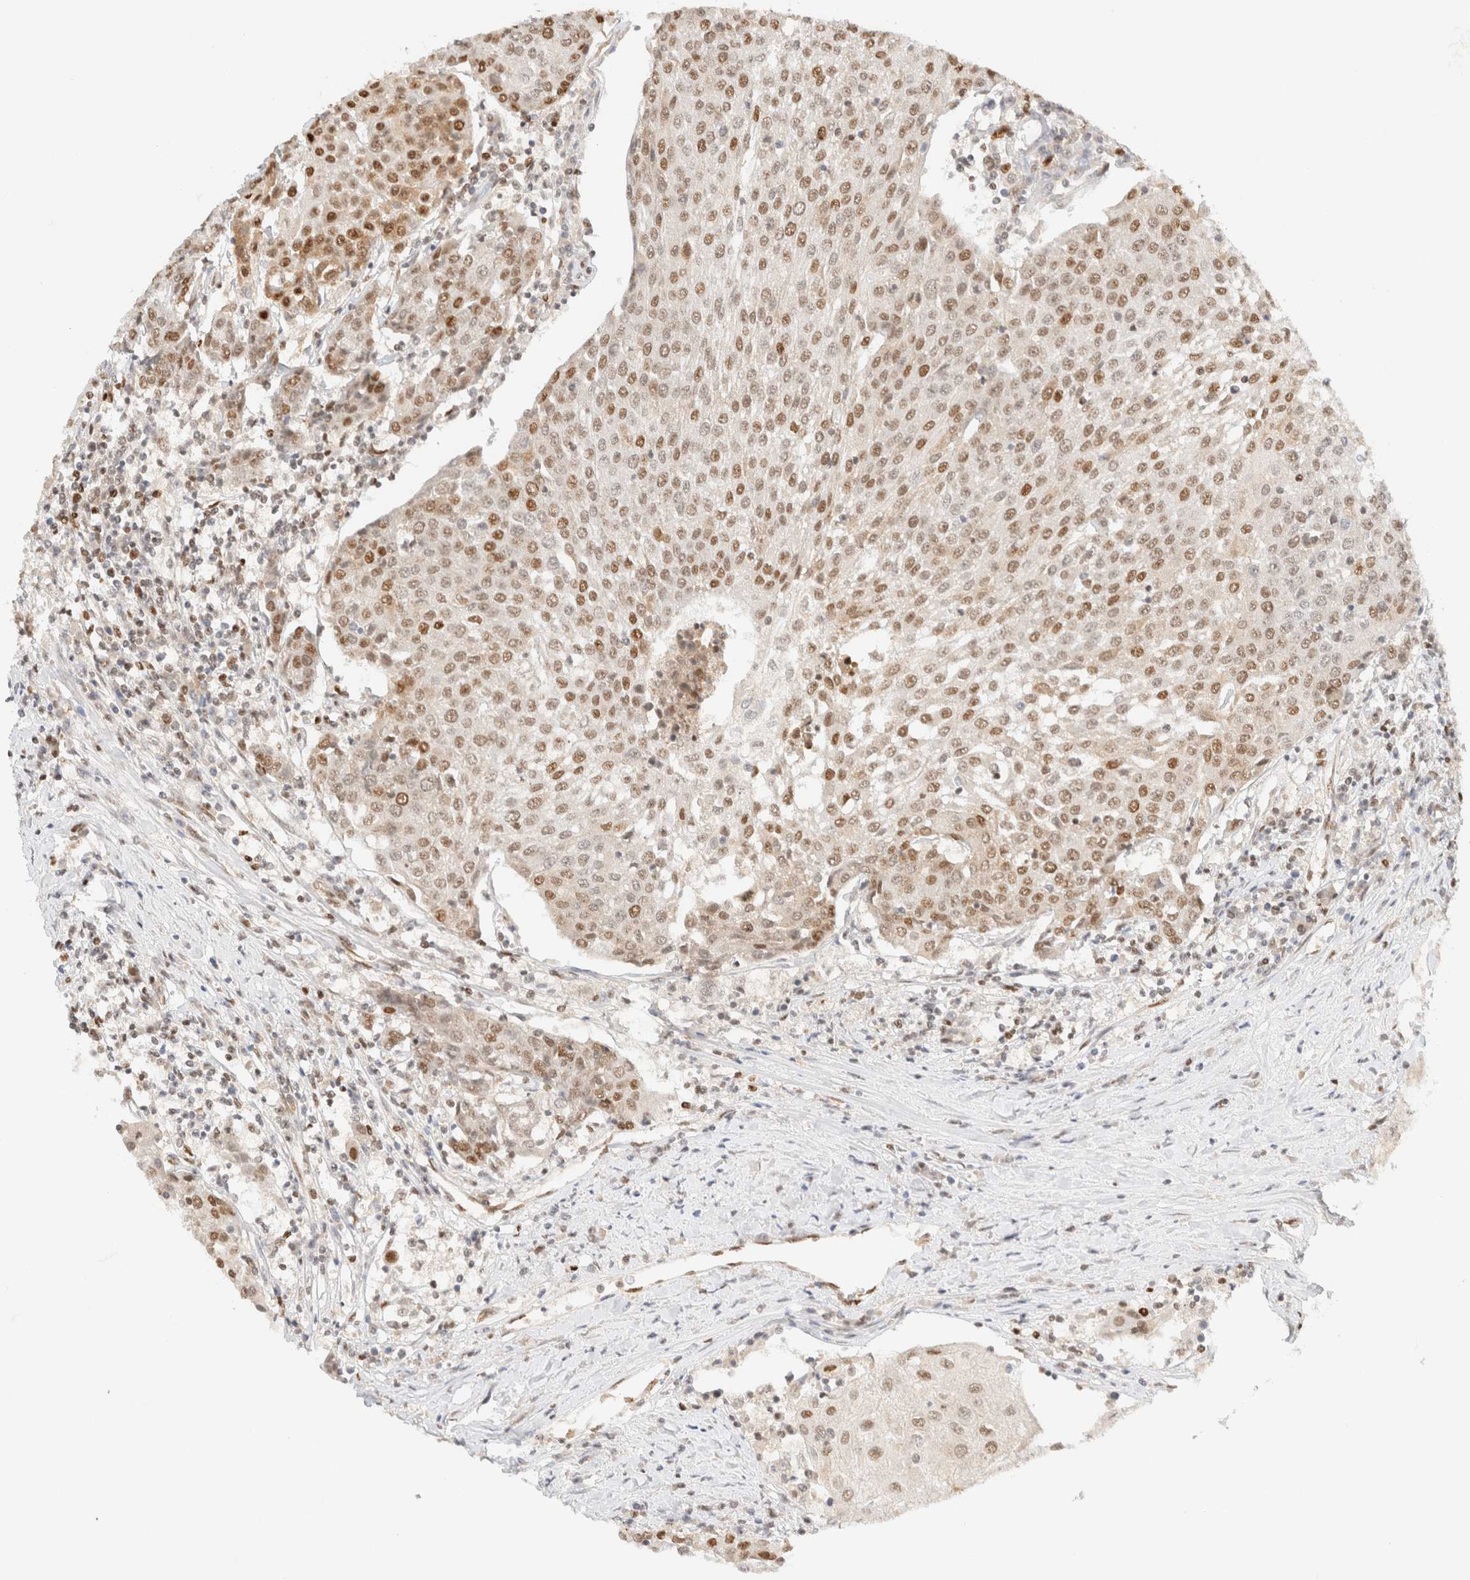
{"staining": {"intensity": "moderate", "quantity": ">75%", "location": "nuclear"}, "tissue": "urothelial cancer", "cell_type": "Tumor cells", "image_type": "cancer", "snomed": [{"axis": "morphology", "description": "Urothelial carcinoma, High grade"}, {"axis": "topography", "description": "Urinary bladder"}], "caption": "Moderate nuclear expression for a protein is present in about >75% of tumor cells of high-grade urothelial carcinoma using IHC.", "gene": "DDB2", "patient": {"sex": "female", "age": 85}}